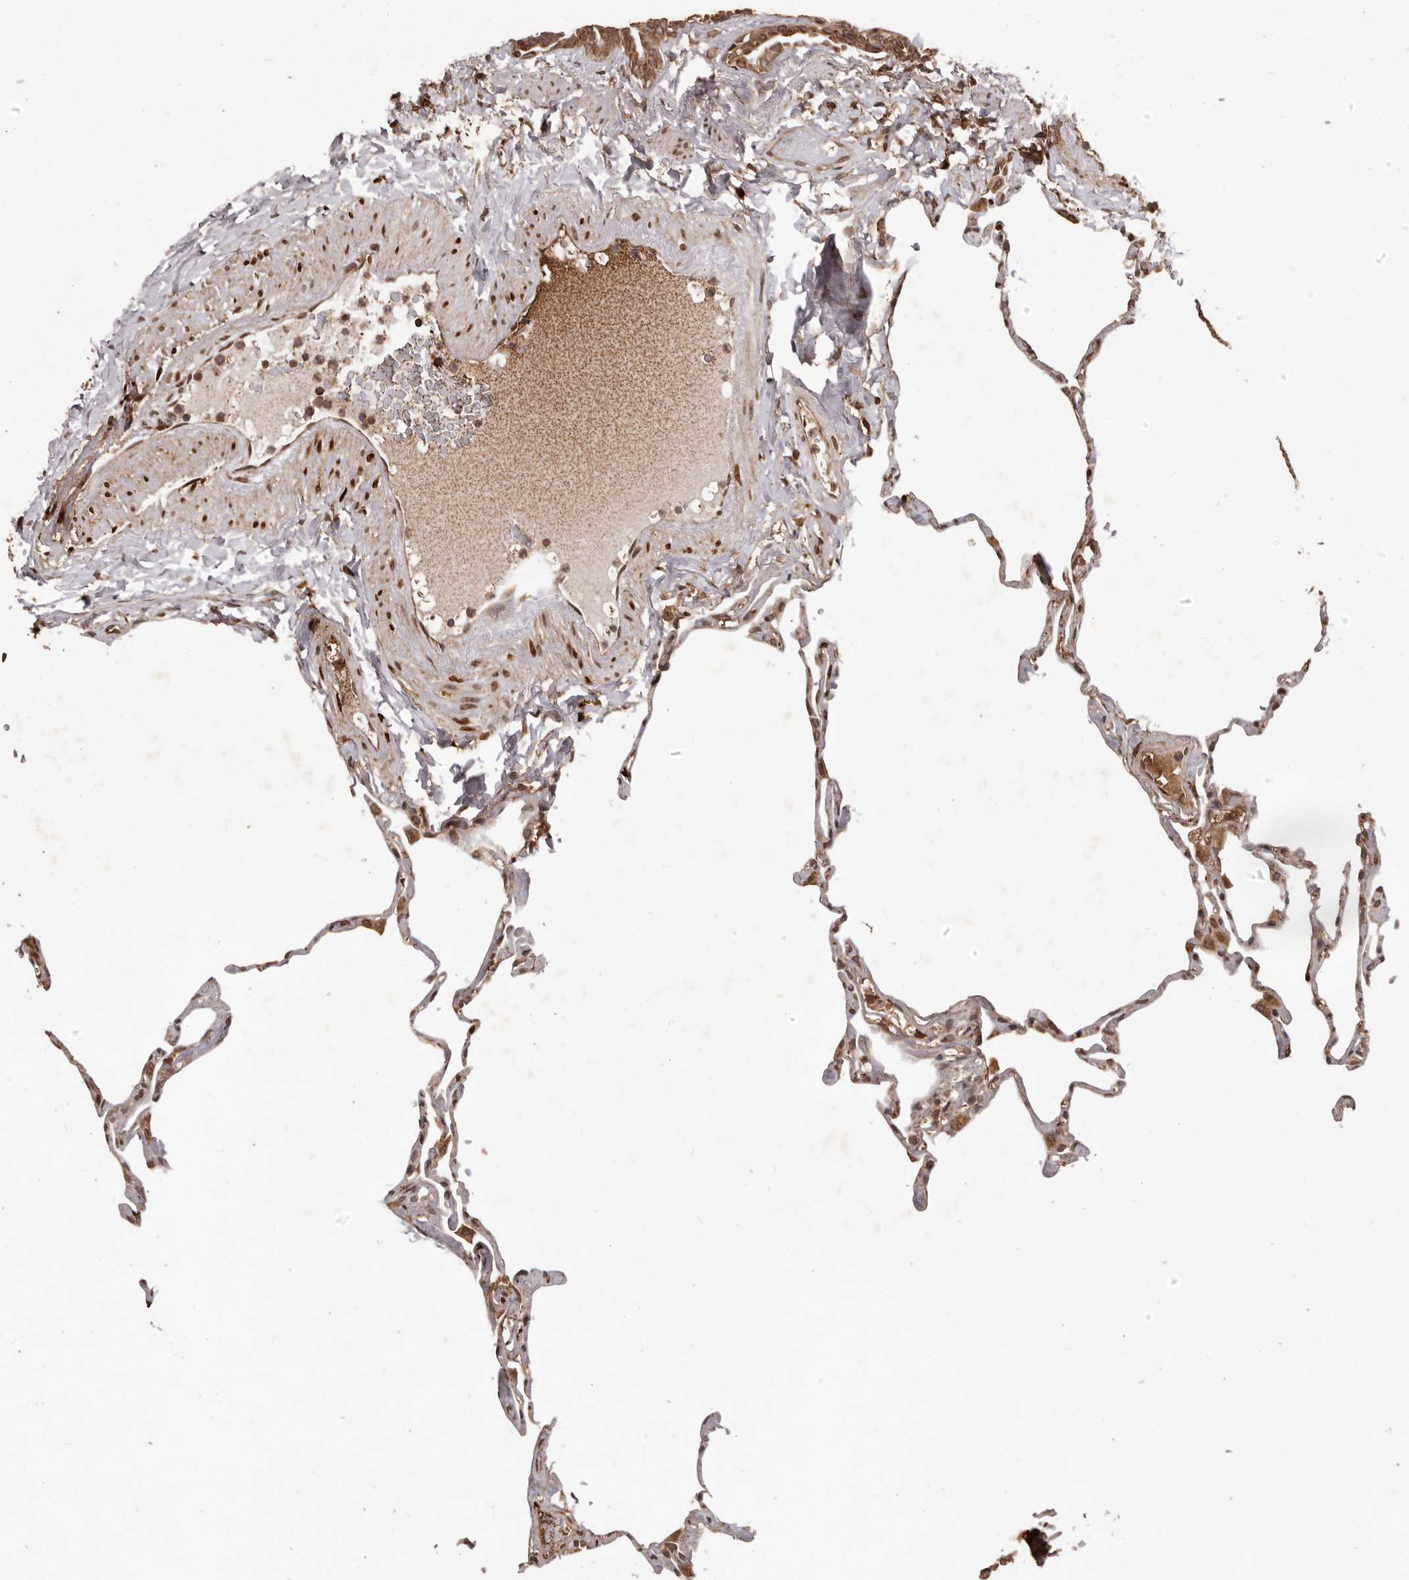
{"staining": {"intensity": "weak", "quantity": ">75%", "location": "cytoplasmic/membranous,nuclear"}, "tissue": "lung", "cell_type": "Alveolar cells", "image_type": "normal", "snomed": [{"axis": "morphology", "description": "Normal tissue, NOS"}, {"axis": "topography", "description": "Lung"}], "caption": "DAB (3,3'-diaminobenzidine) immunohistochemical staining of unremarkable human lung reveals weak cytoplasmic/membranous,nuclear protein positivity in about >75% of alveolar cells. The staining was performed using DAB, with brown indicating positive protein expression. Nuclei are stained blue with hematoxylin.", "gene": "CHRM2", "patient": {"sex": "male", "age": 65}}